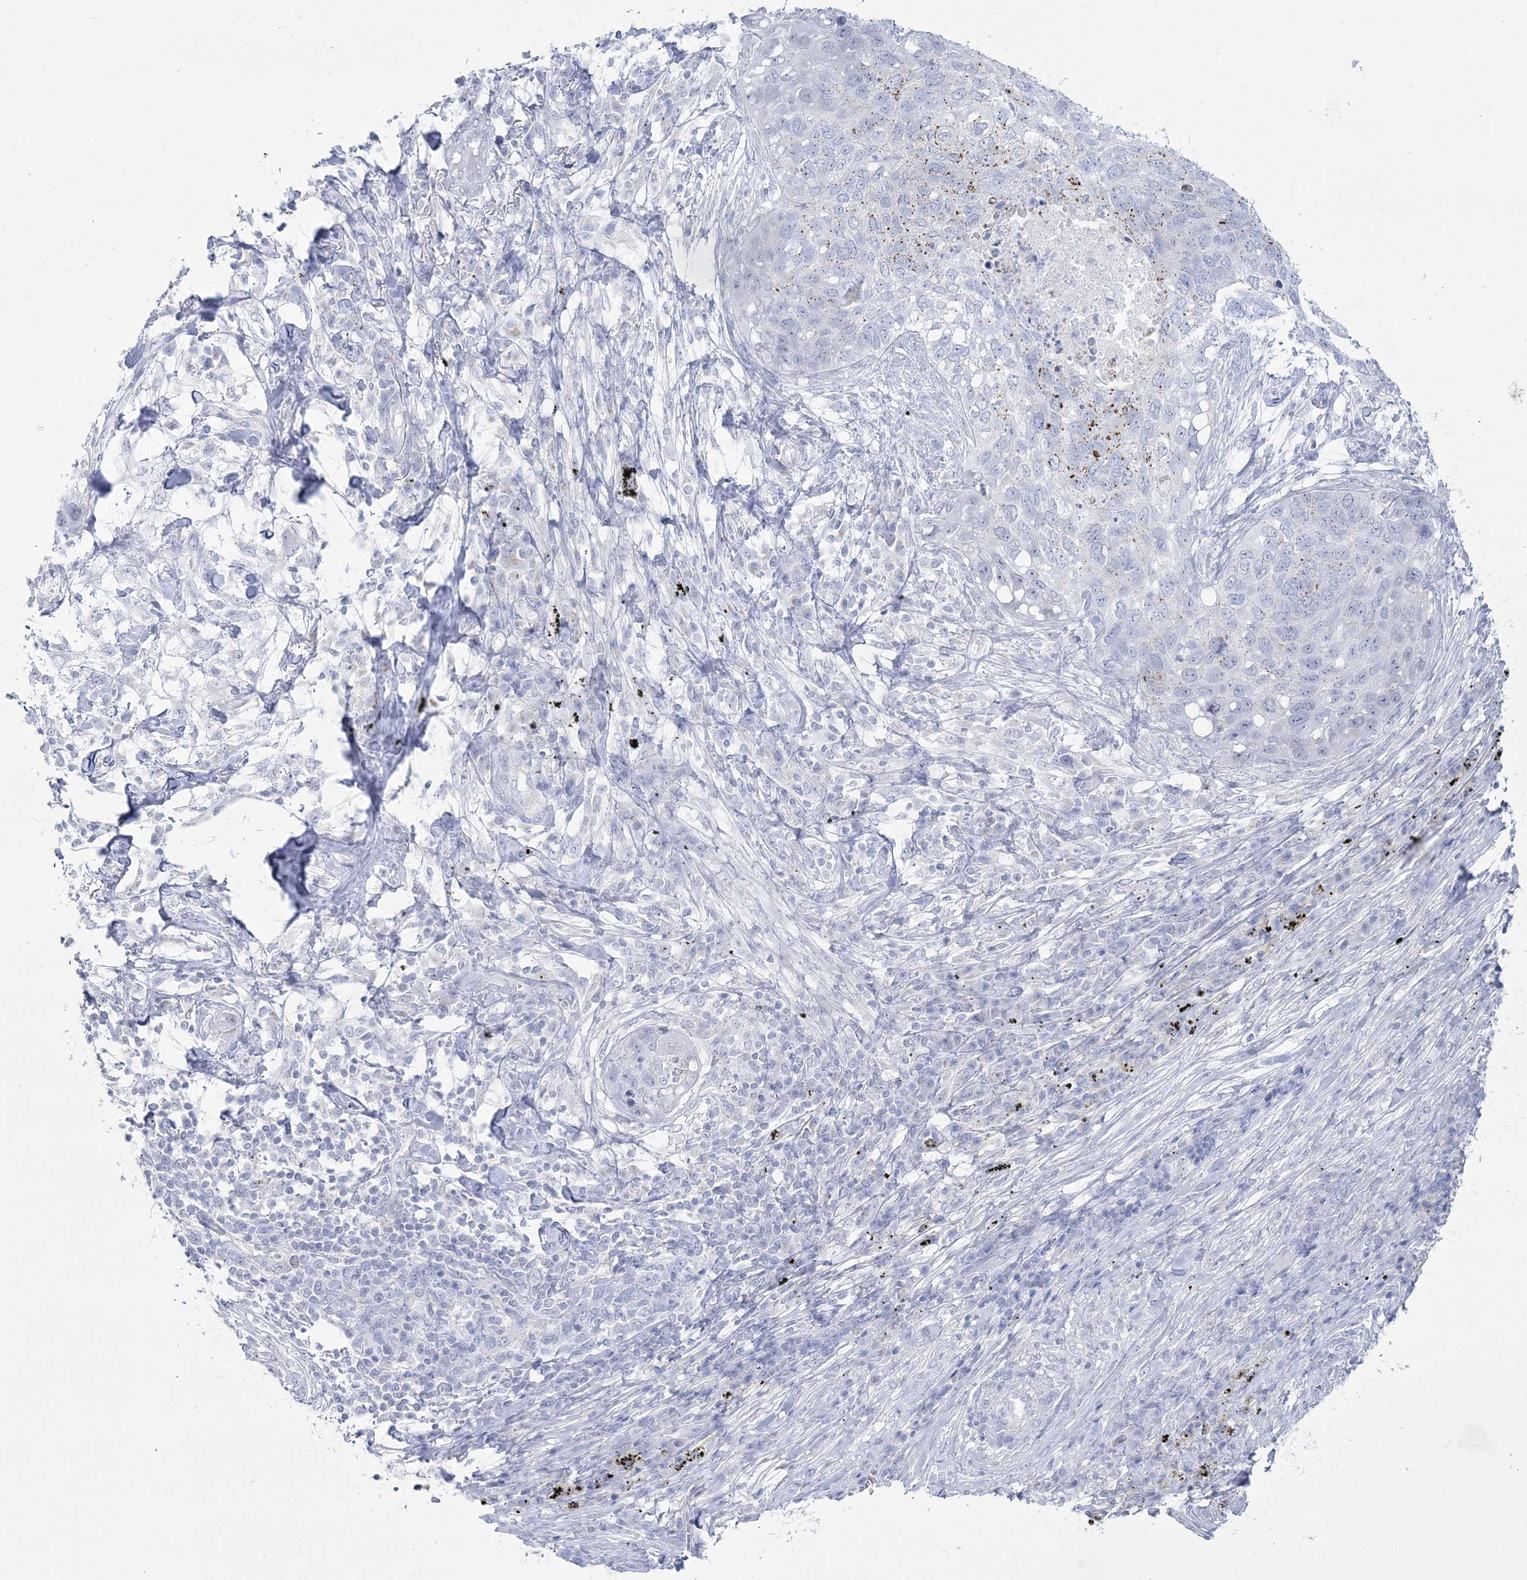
{"staining": {"intensity": "negative", "quantity": "none", "location": "none"}, "tissue": "lung cancer", "cell_type": "Tumor cells", "image_type": "cancer", "snomed": [{"axis": "morphology", "description": "Squamous cell carcinoma, NOS"}, {"axis": "topography", "description": "Lung"}], "caption": "Tumor cells are negative for brown protein staining in squamous cell carcinoma (lung). (Immunohistochemistry, brightfield microscopy, high magnification).", "gene": "ZNF843", "patient": {"sex": "female", "age": 63}}